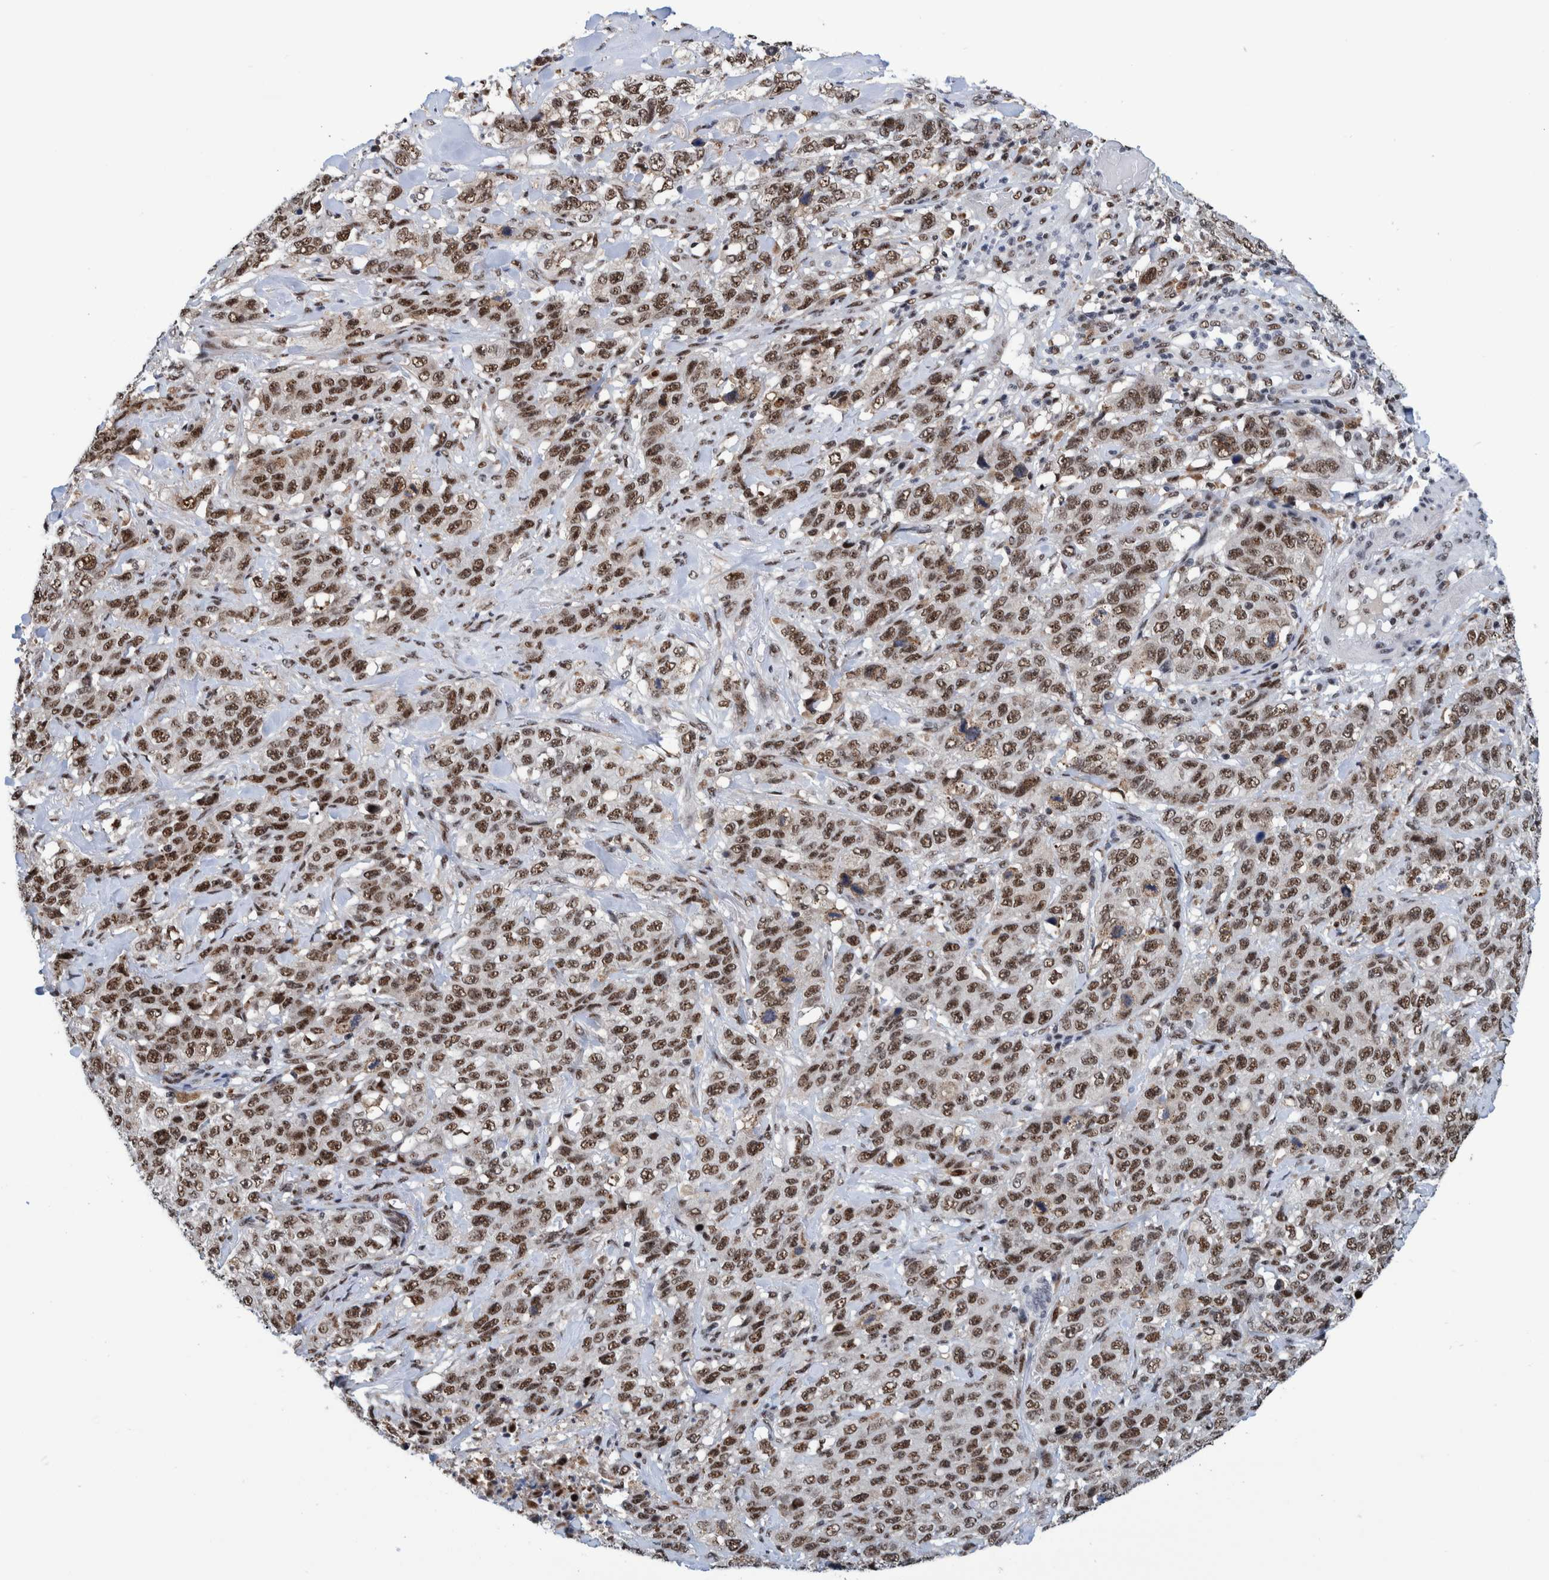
{"staining": {"intensity": "moderate", "quantity": ">75%", "location": "nuclear"}, "tissue": "stomach cancer", "cell_type": "Tumor cells", "image_type": "cancer", "snomed": [{"axis": "morphology", "description": "Adenocarcinoma, NOS"}, {"axis": "topography", "description": "Stomach"}], "caption": "A brown stain highlights moderate nuclear positivity of a protein in stomach cancer (adenocarcinoma) tumor cells. Using DAB (brown) and hematoxylin (blue) stains, captured at high magnification using brightfield microscopy.", "gene": "EFTUD2", "patient": {"sex": "male", "age": 48}}